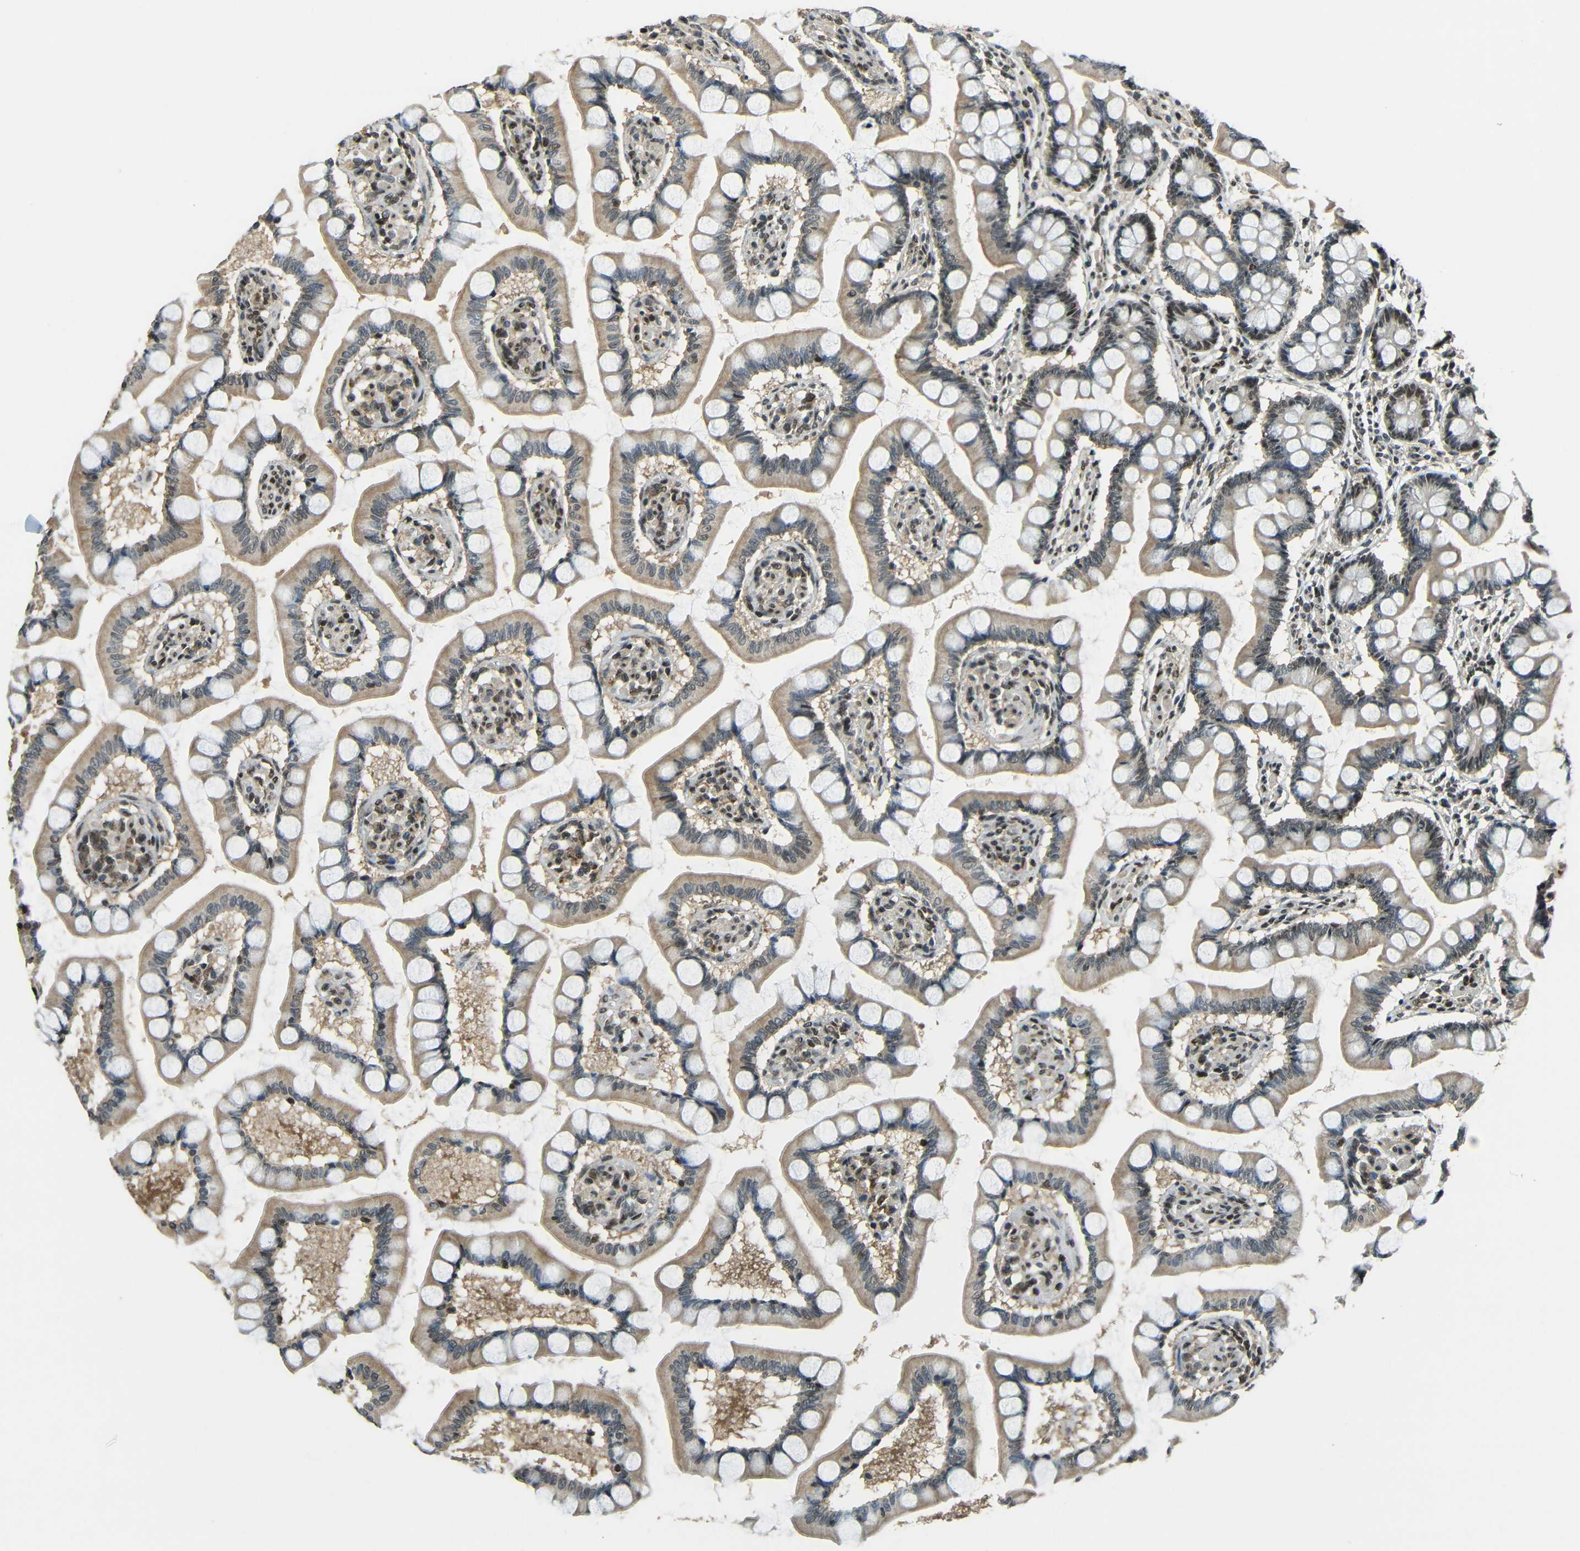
{"staining": {"intensity": "strong", "quantity": "25%-75%", "location": "cytoplasmic/membranous,nuclear"}, "tissue": "small intestine", "cell_type": "Glandular cells", "image_type": "normal", "snomed": [{"axis": "morphology", "description": "Normal tissue, NOS"}, {"axis": "topography", "description": "Small intestine"}], "caption": "Small intestine stained with IHC demonstrates strong cytoplasmic/membranous,nuclear expression in approximately 25%-75% of glandular cells.", "gene": "PSIP1", "patient": {"sex": "male", "age": 41}}